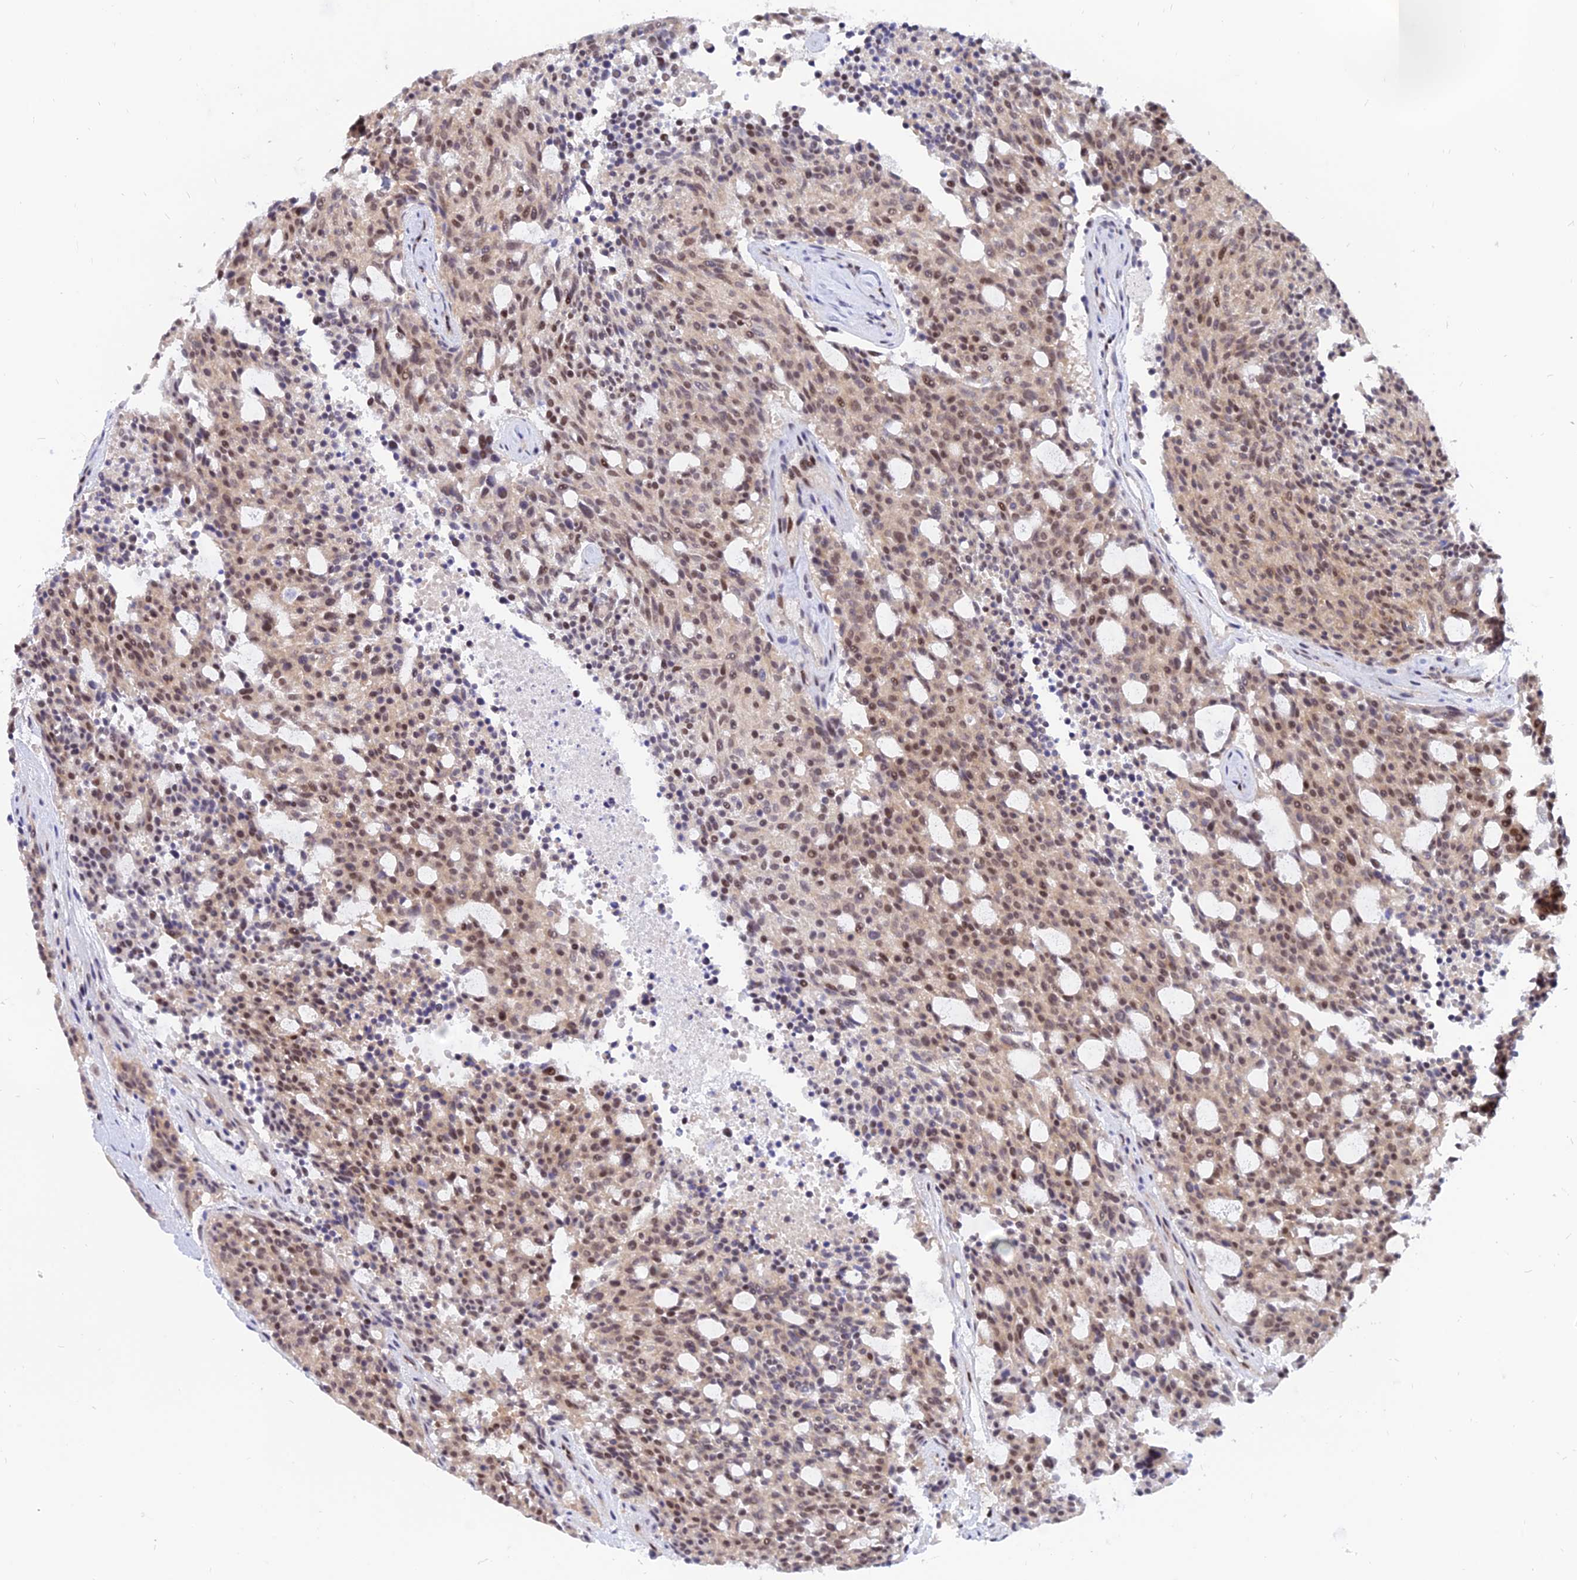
{"staining": {"intensity": "moderate", "quantity": ">75%", "location": "nuclear"}, "tissue": "carcinoid", "cell_type": "Tumor cells", "image_type": "cancer", "snomed": [{"axis": "morphology", "description": "Carcinoid, malignant, NOS"}, {"axis": "topography", "description": "Pancreas"}], "caption": "Tumor cells display moderate nuclear staining in approximately >75% of cells in carcinoid (malignant).", "gene": "DPY30", "patient": {"sex": "female", "age": 54}}